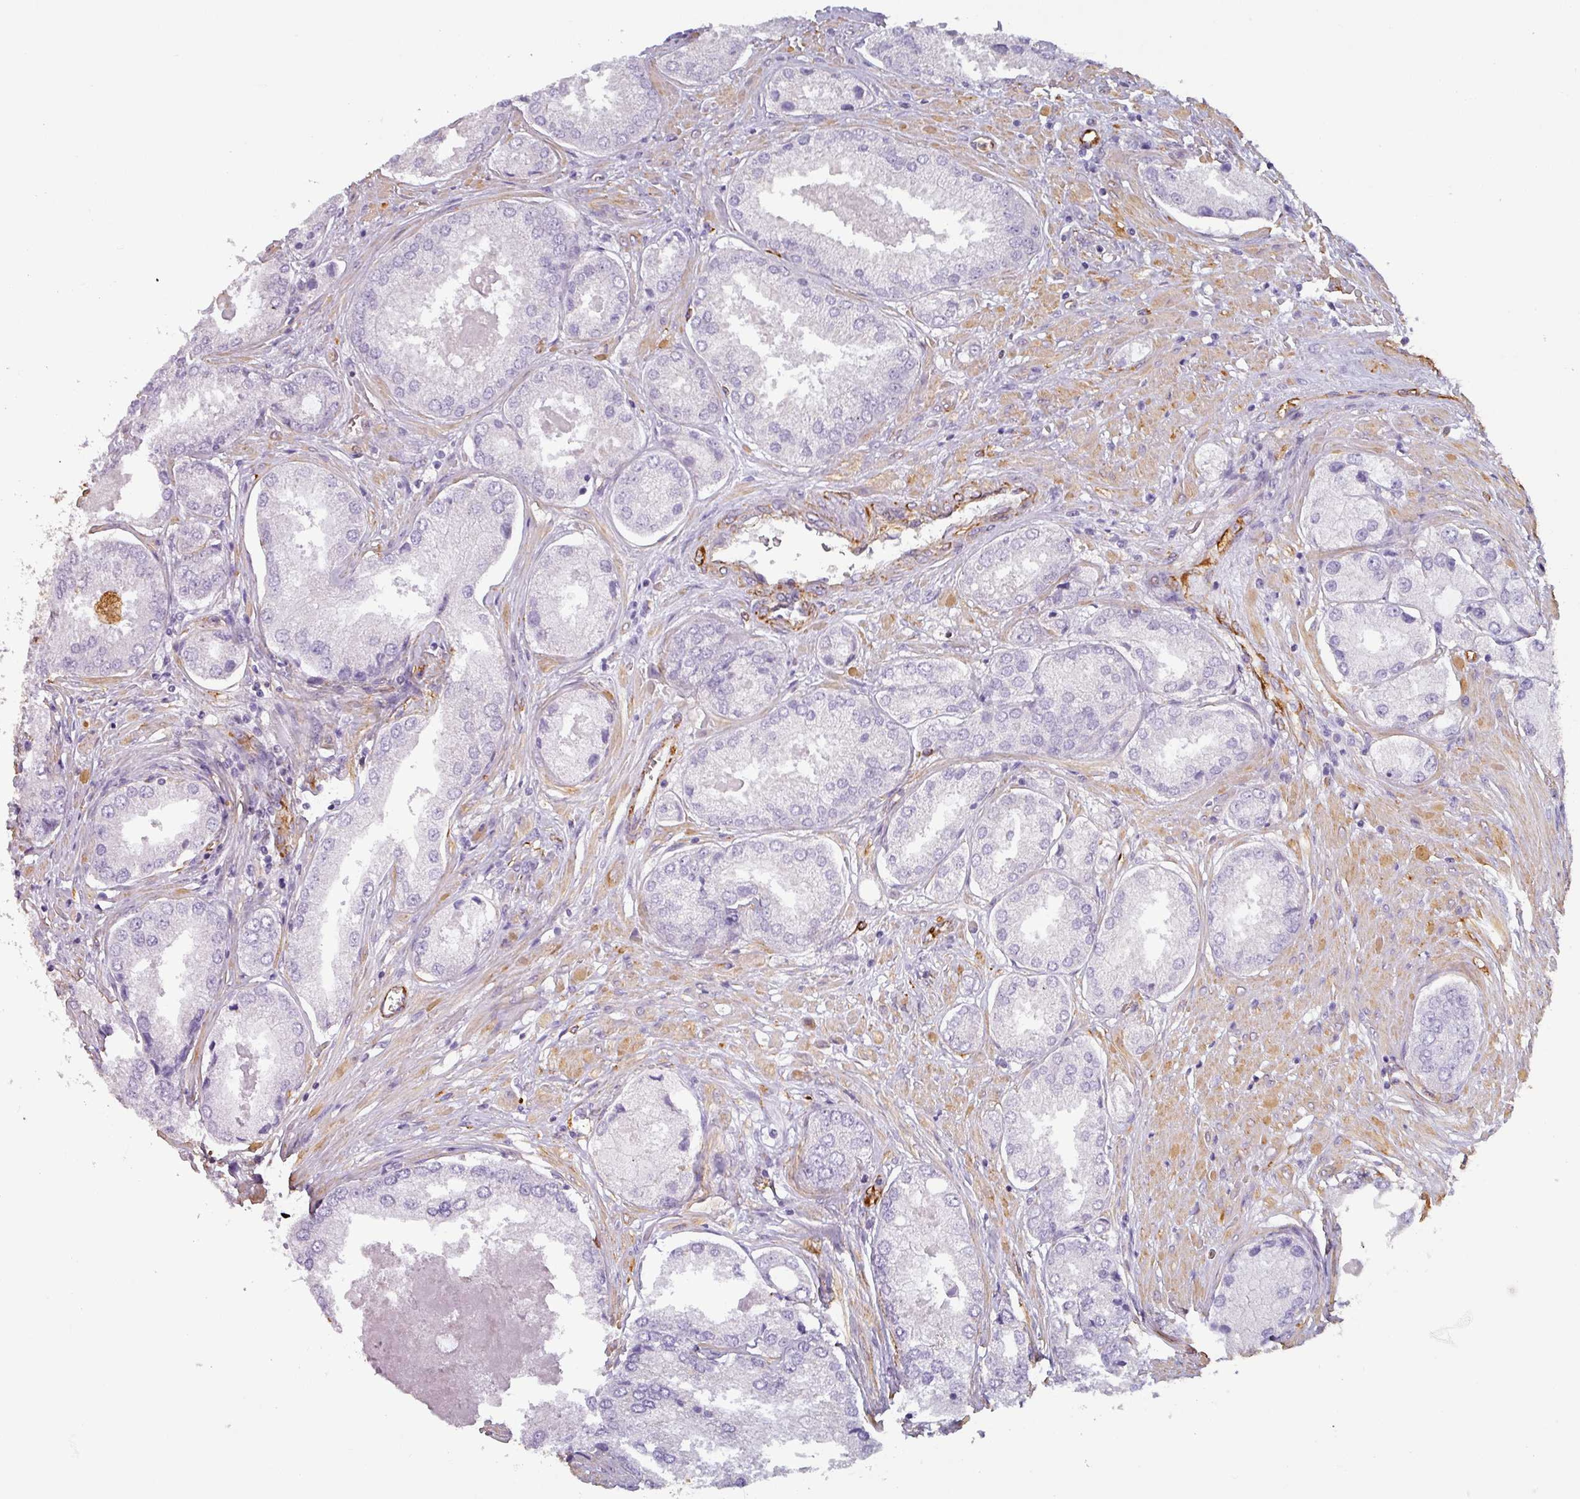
{"staining": {"intensity": "negative", "quantity": "none", "location": "none"}, "tissue": "prostate cancer", "cell_type": "Tumor cells", "image_type": "cancer", "snomed": [{"axis": "morphology", "description": "Adenocarcinoma, Low grade"}, {"axis": "topography", "description": "Prostate"}], "caption": "Immunohistochemical staining of human adenocarcinoma (low-grade) (prostate) demonstrates no significant staining in tumor cells. (DAB (3,3'-diaminobenzidine) immunohistochemistry with hematoxylin counter stain).", "gene": "ZNF280C", "patient": {"sex": "male", "age": 68}}